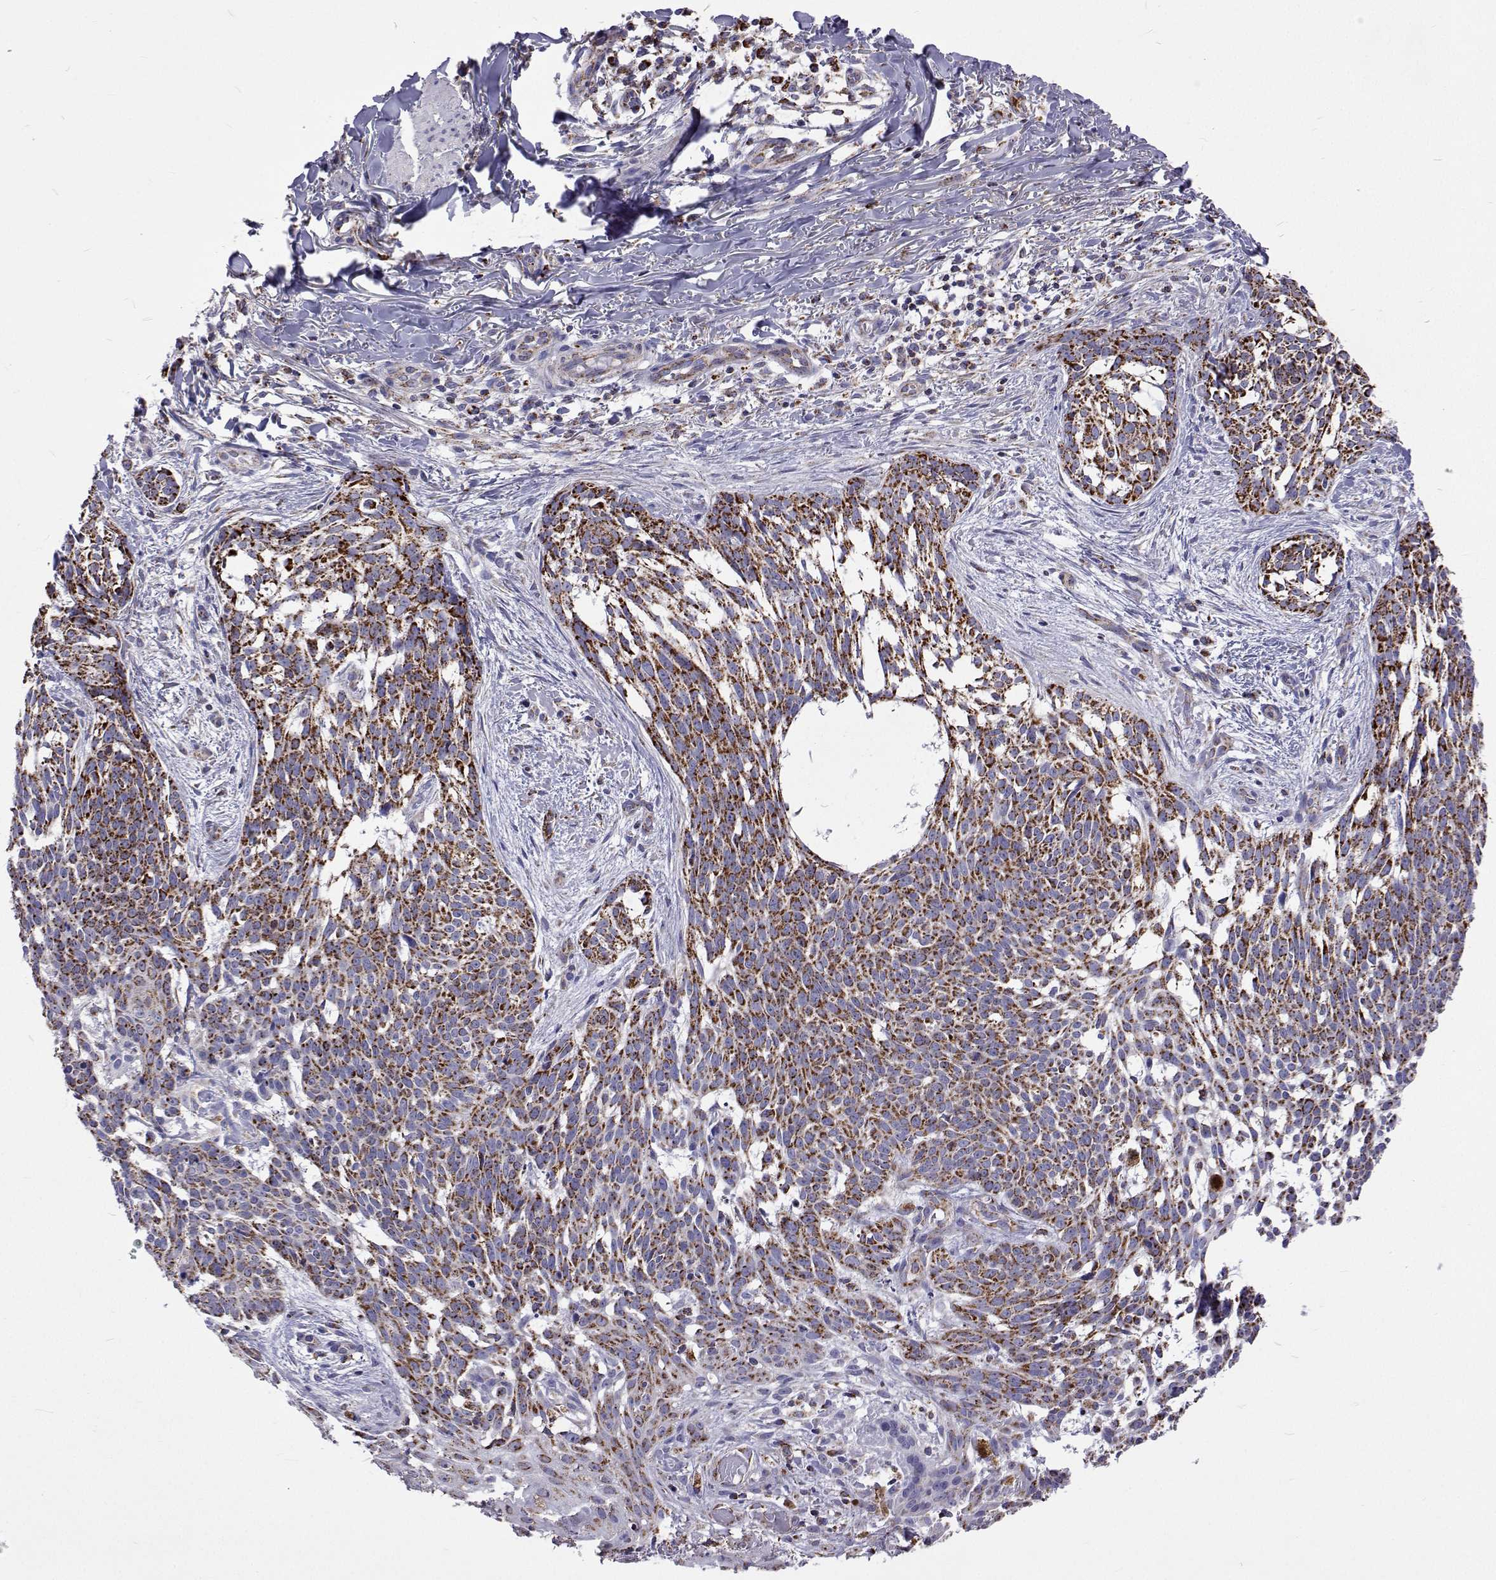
{"staining": {"intensity": "strong", "quantity": "25%-75%", "location": "cytoplasmic/membranous"}, "tissue": "skin cancer", "cell_type": "Tumor cells", "image_type": "cancer", "snomed": [{"axis": "morphology", "description": "Basal cell carcinoma"}, {"axis": "topography", "description": "Skin"}], "caption": "Immunohistochemistry staining of skin cancer, which exhibits high levels of strong cytoplasmic/membranous expression in about 25%-75% of tumor cells indicating strong cytoplasmic/membranous protein staining. The staining was performed using DAB (3,3'-diaminobenzidine) (brown) for protein detection and nuclei were counterstained in hematoxylin (blue).", "gene": "MCCC2", "patient": {"sex": "male", "age": 88}}